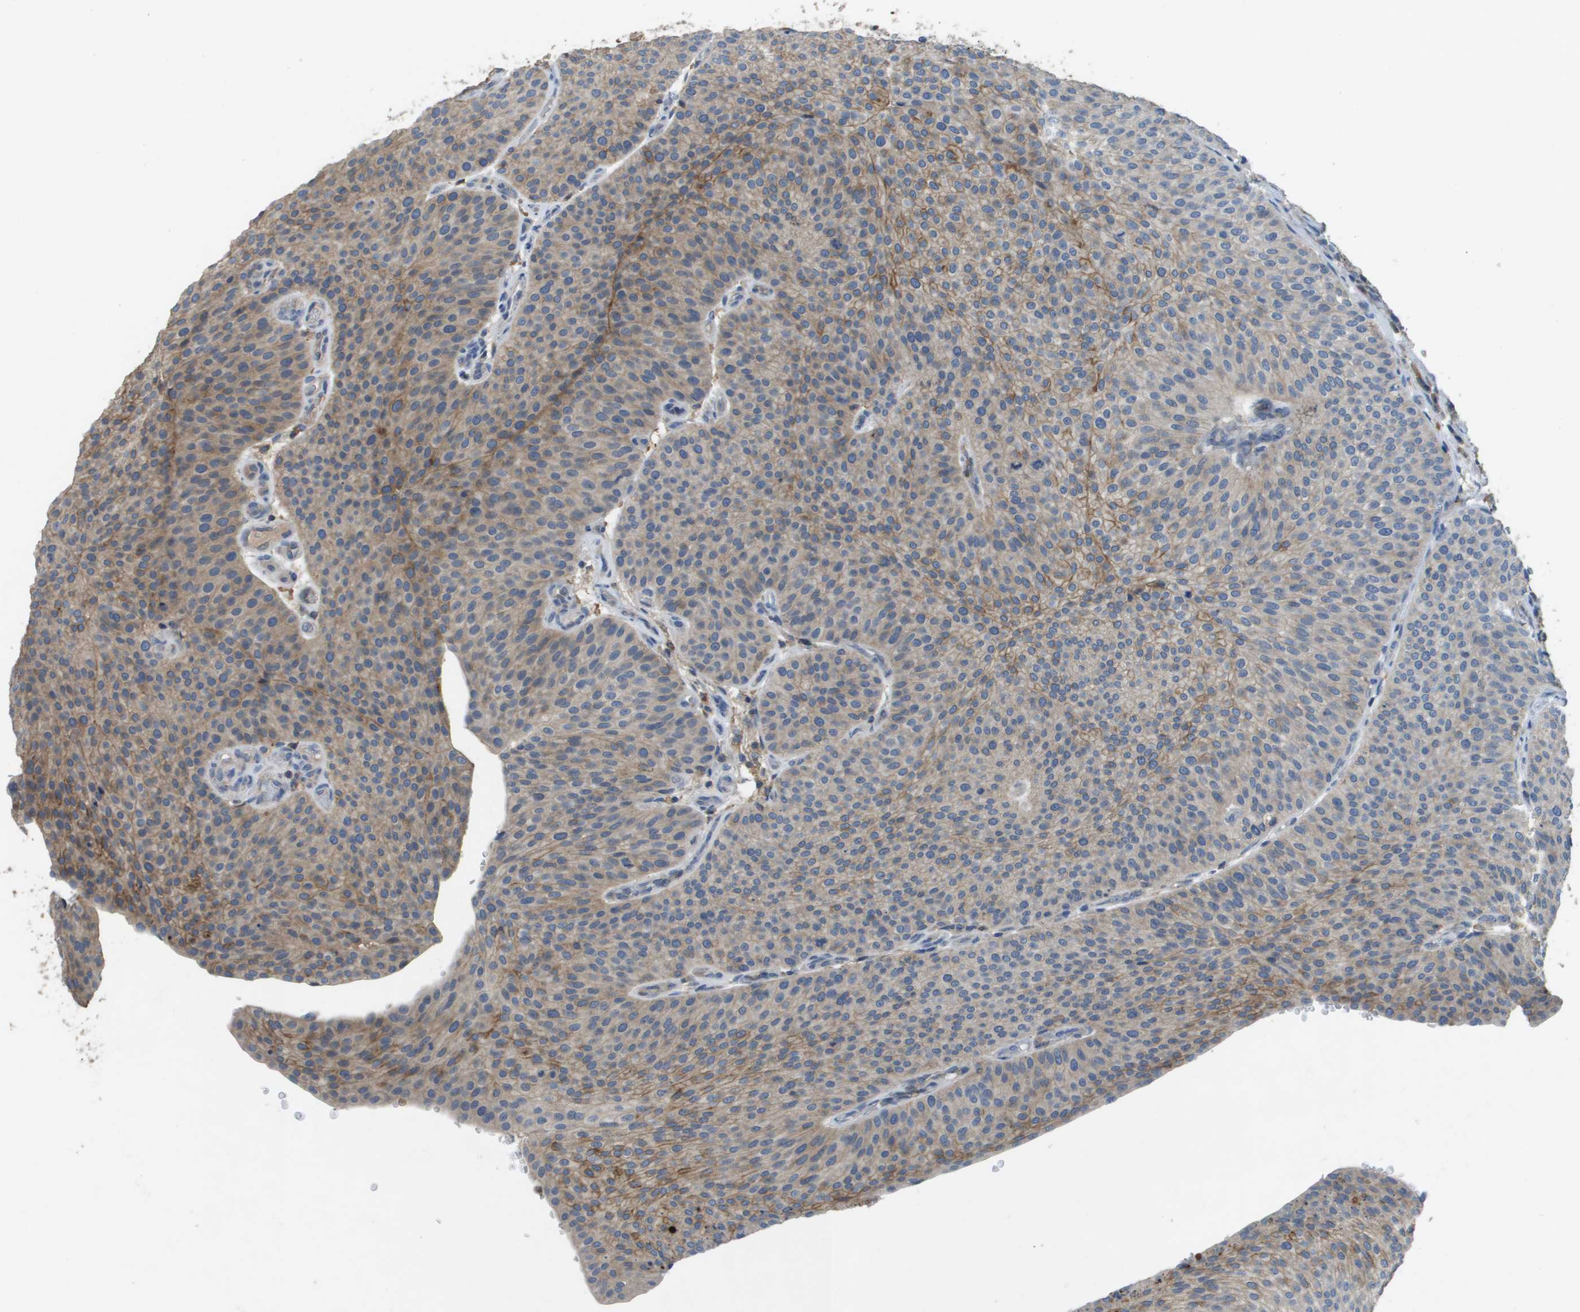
{"staining": {"intensity": "moderate", "quantity": "25%-75%", "location": "cytoplasmic/membranous"}, "tissue": "urothelial cancer", "cell_type": "Tumor cells", "image_type": "cancer", "snomed": [{"axis": "morphology", "description": "Urothelial carcinoma, Low grade"}, {"axis": "topography", "description": "Smooth muscle"}, {"axis": "topography", "description": "Urinary bladder"}], "caption": "Low-grade urothelial carcinoma stained with DAB (3,3'-diaminobenzidine) immunohistochemistry shows medium levels of moderate cytoplasmic/membranous positivity in about 25%-75% of tumor cells.", "gene": "CLCA4", "patient": {"sex": "male", "age": 60}}